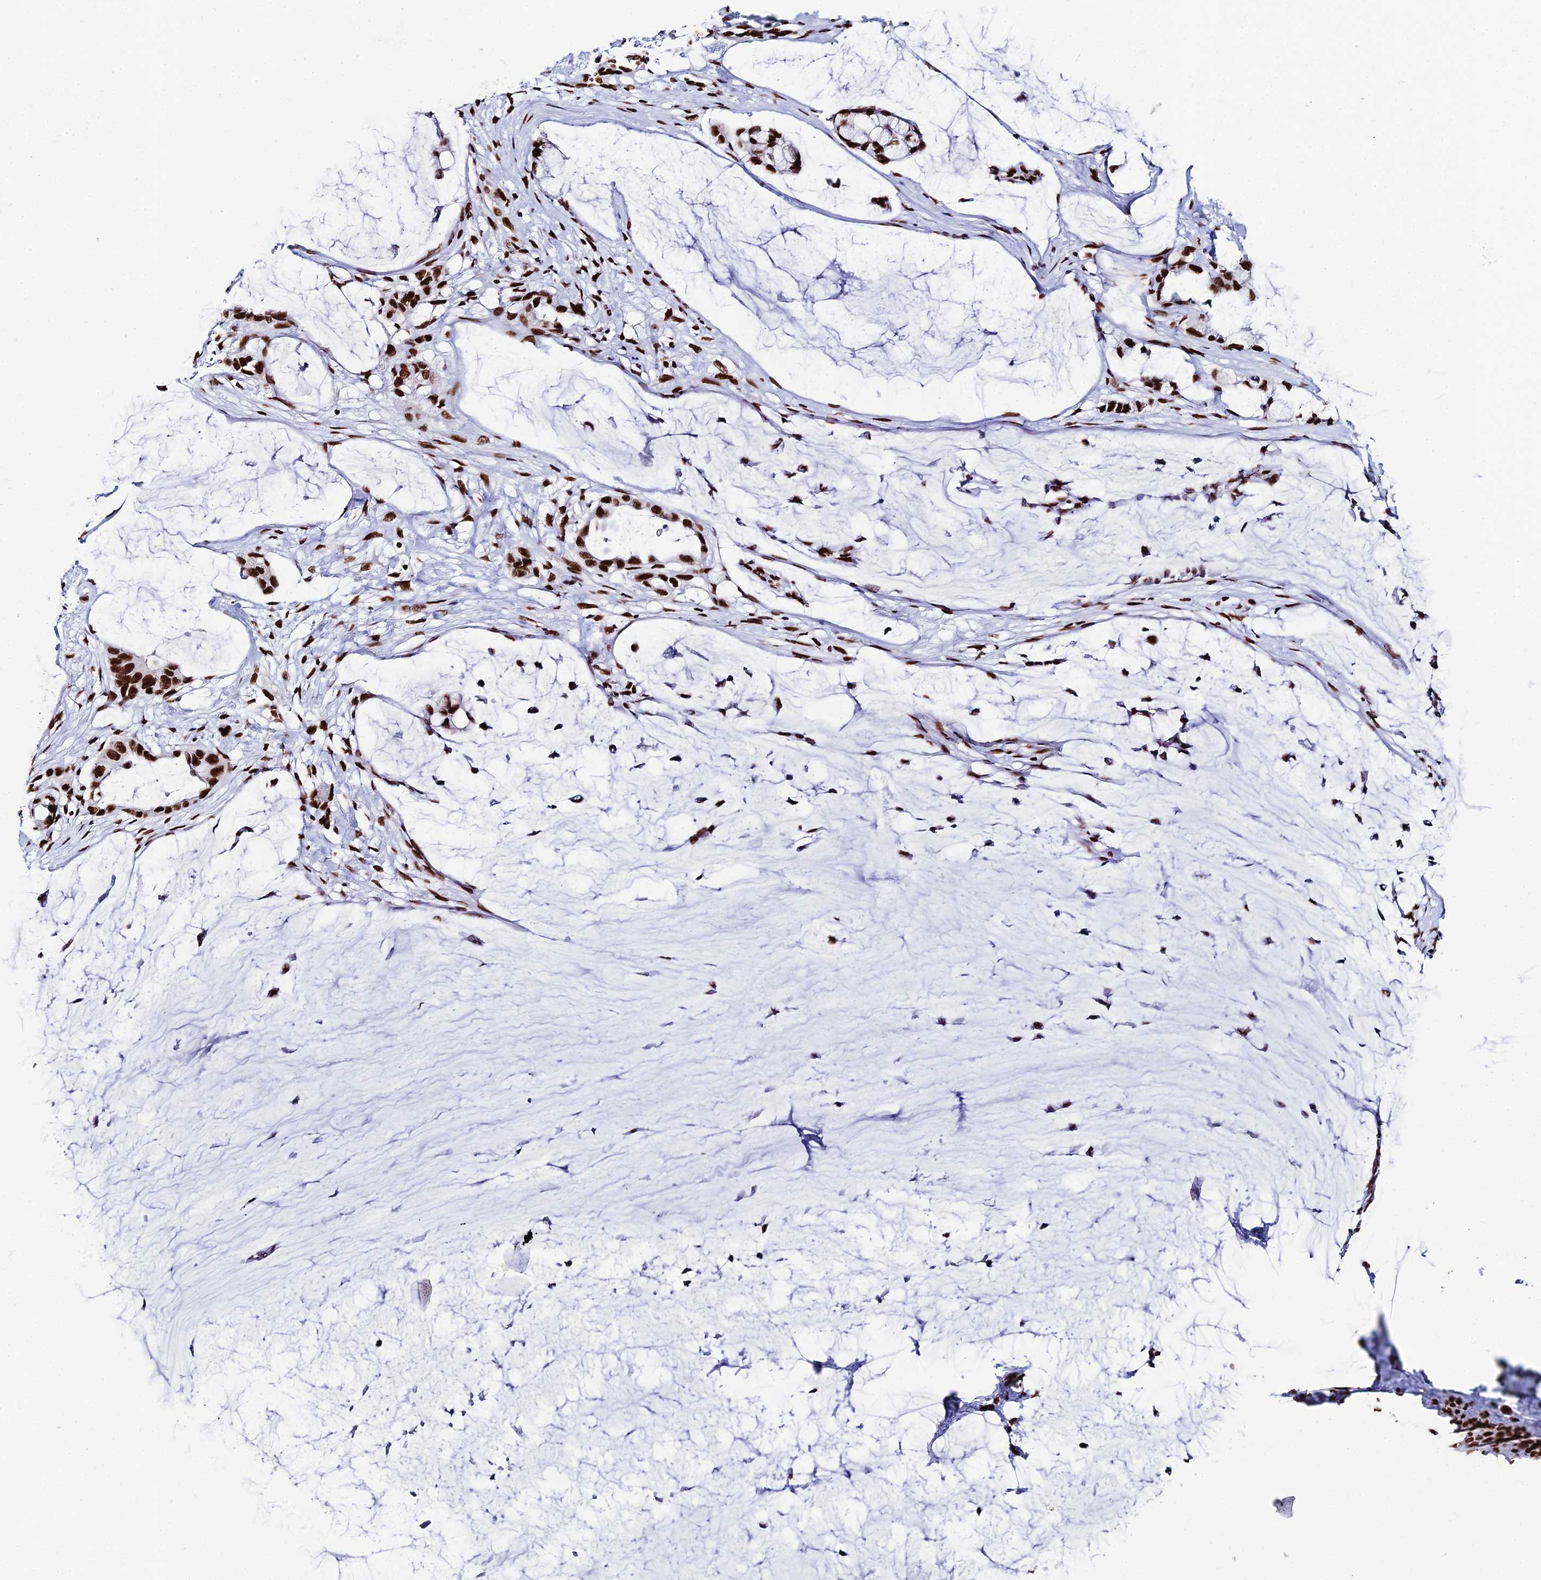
{"staining": {"intensity": "strong", "quantity": ">75%", "location": "nuclear"}, "tissue": "ovarian cancer", "cell_type": "Tumor cells", "image_type": "cancer", "snomed": [{"axis": "morphology", "description": "Cystadenocarcinoma, mucinous, NOS"}, {"axis": "topography", "description": "Ovary"}], "caption": "High-magnification brightfield microscopy of ovarian mucinous cystadenocarcinoma stained with DAB (brown) and counterstained with hematoxylin (blue). tumor cells exhibit strong nuclear staining is identified in approximately>75% of cells.", "gene": "HNRNPH1", "patient": {"sex": "female", "age": 39}}